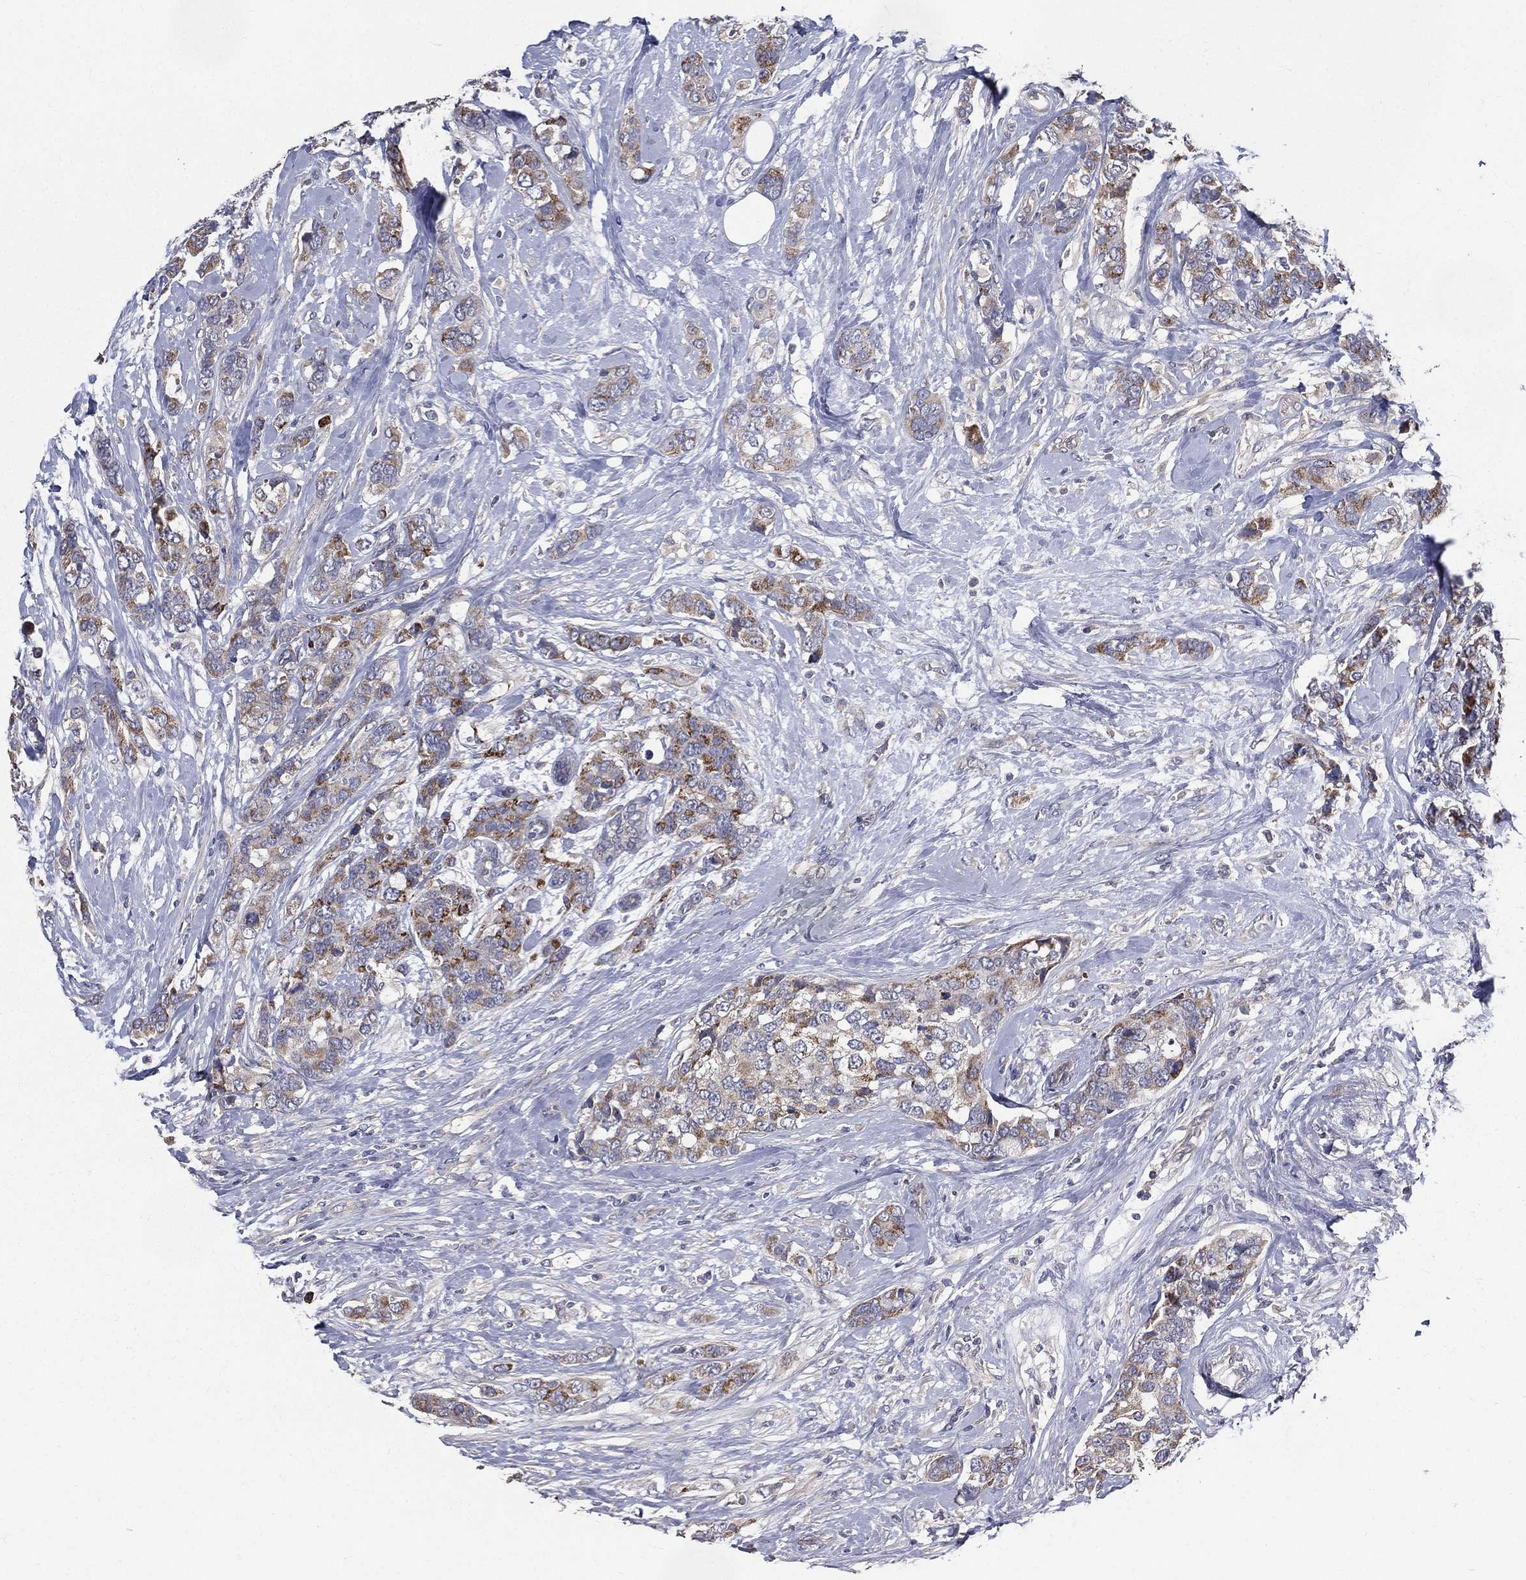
{"staining": {"intensity": "strong", "quantity": "<25%", "location": "cytoplasmic/membranous"}, "tissue": "breast cancer", "cell_type": "Tumor cells", "image_type": "cancer", "snomed": [{"axis": "morphology", "description": "Lobular carcinoma"}, {"axis": "topography", "description": "Breast"}], "caption": "Immunohistochemistry (IHC) (DAB) staining of breast cancer exhibits strong cytoplasmic/membranous protein positivity in about <25% of tumor cells.", "gene": "SERPINB2", "patient": {"sex": "female", "age": 59}}